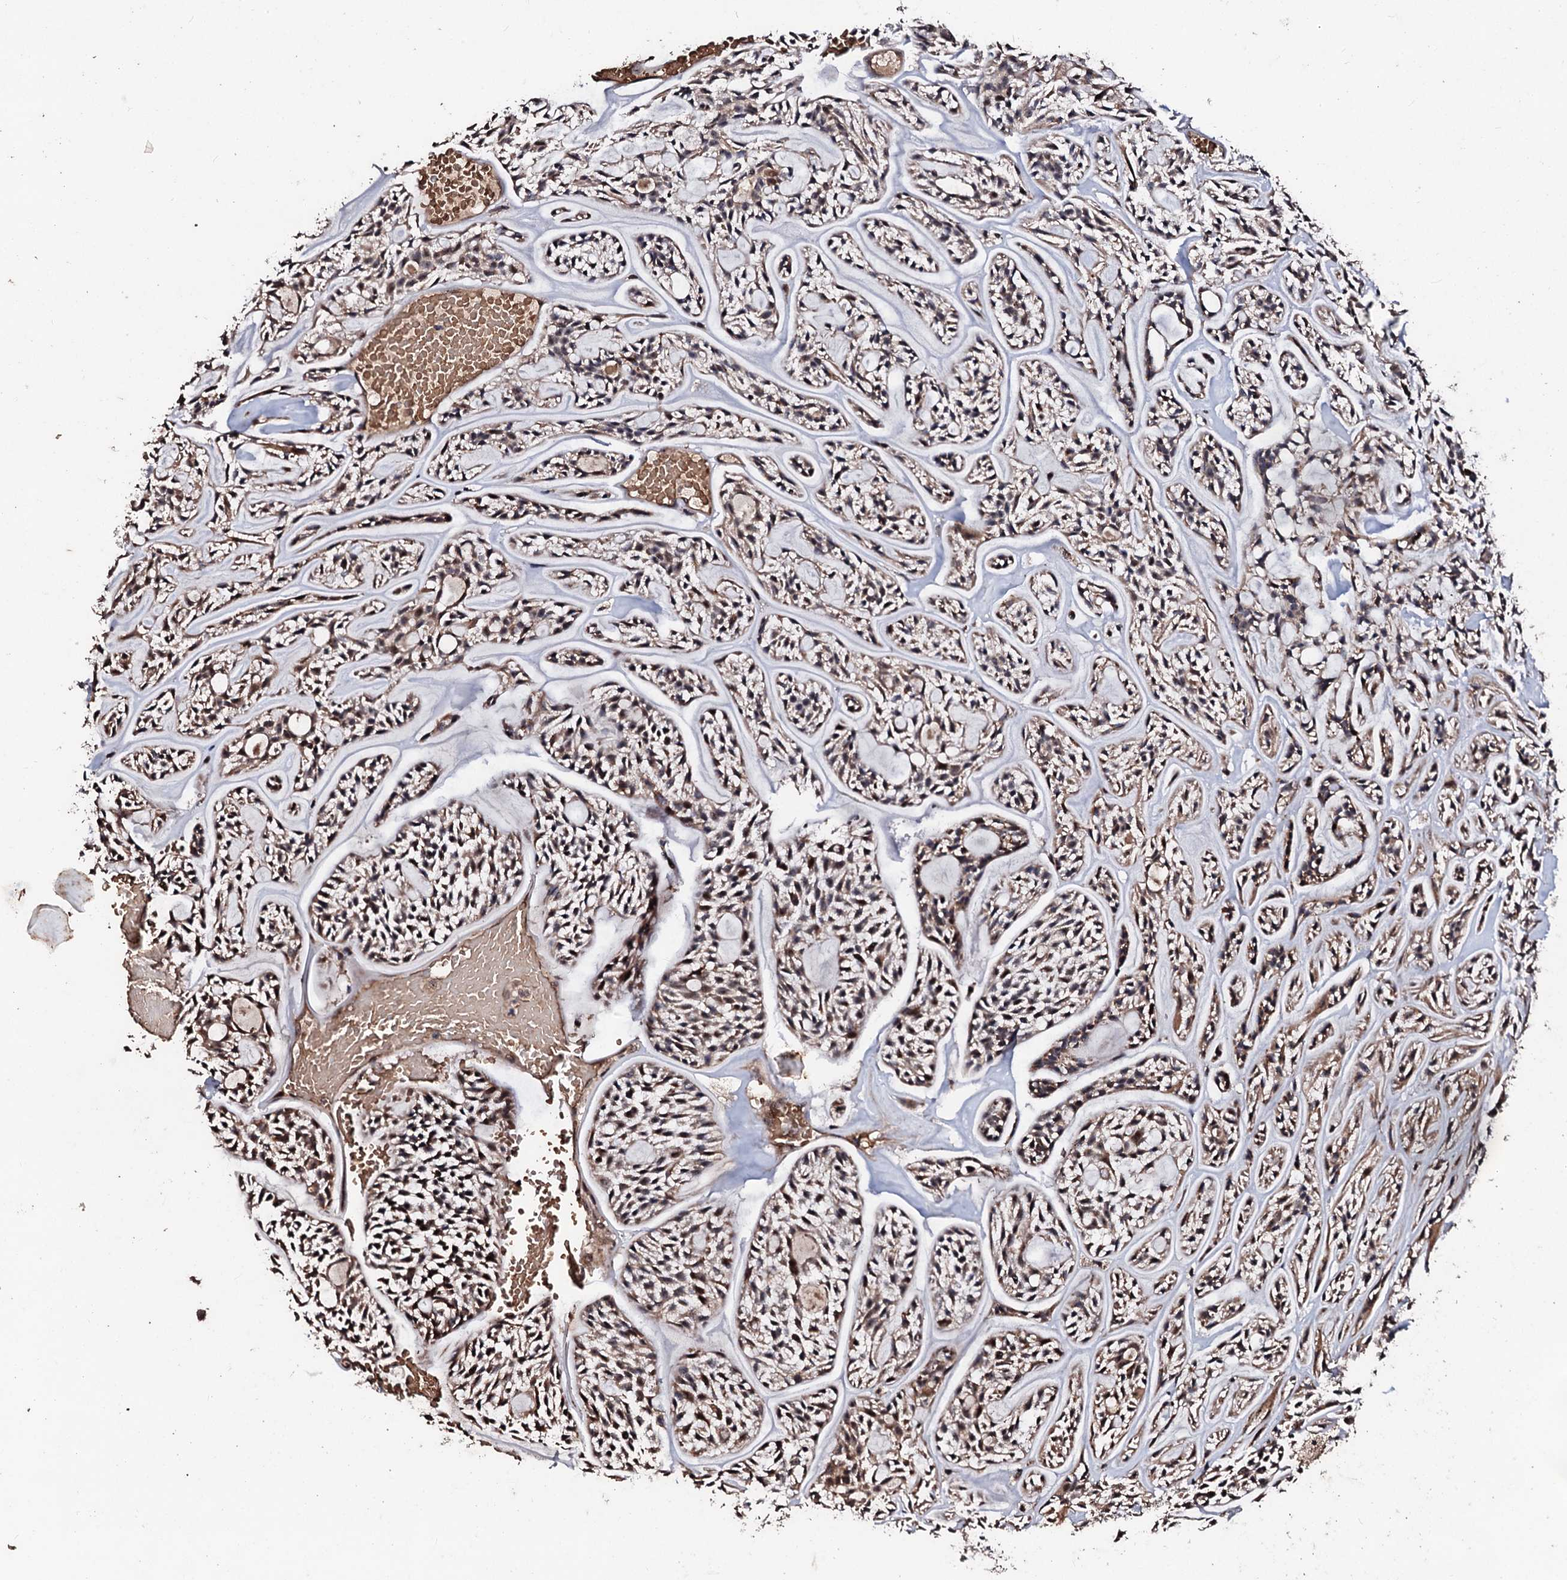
{"staining": {"intensity": "moderate", "quantity": ">75%", "location": "cytoplasmic/membranous,nuclear"}, "tissue": "head and neck cancer", "cell_type": "Tumor cells", "image_type": "cancer", "snomed": [{"axis": "morphology", "description": "Adenocarcinoma, NOS"}, {"axis": "topography", "description": "Salivary gland"}, {"axis": "topography", "description": "Head-Neck"}], "caption": "Protein expression analysis of head and neck adenocarcinoma shows moderate cytoplasmic/membranous and nuclear positivity in approximately >75% of tumor cells.", "gene": "SUPT7L", "patient": {"sex": "male", "age": 55}}